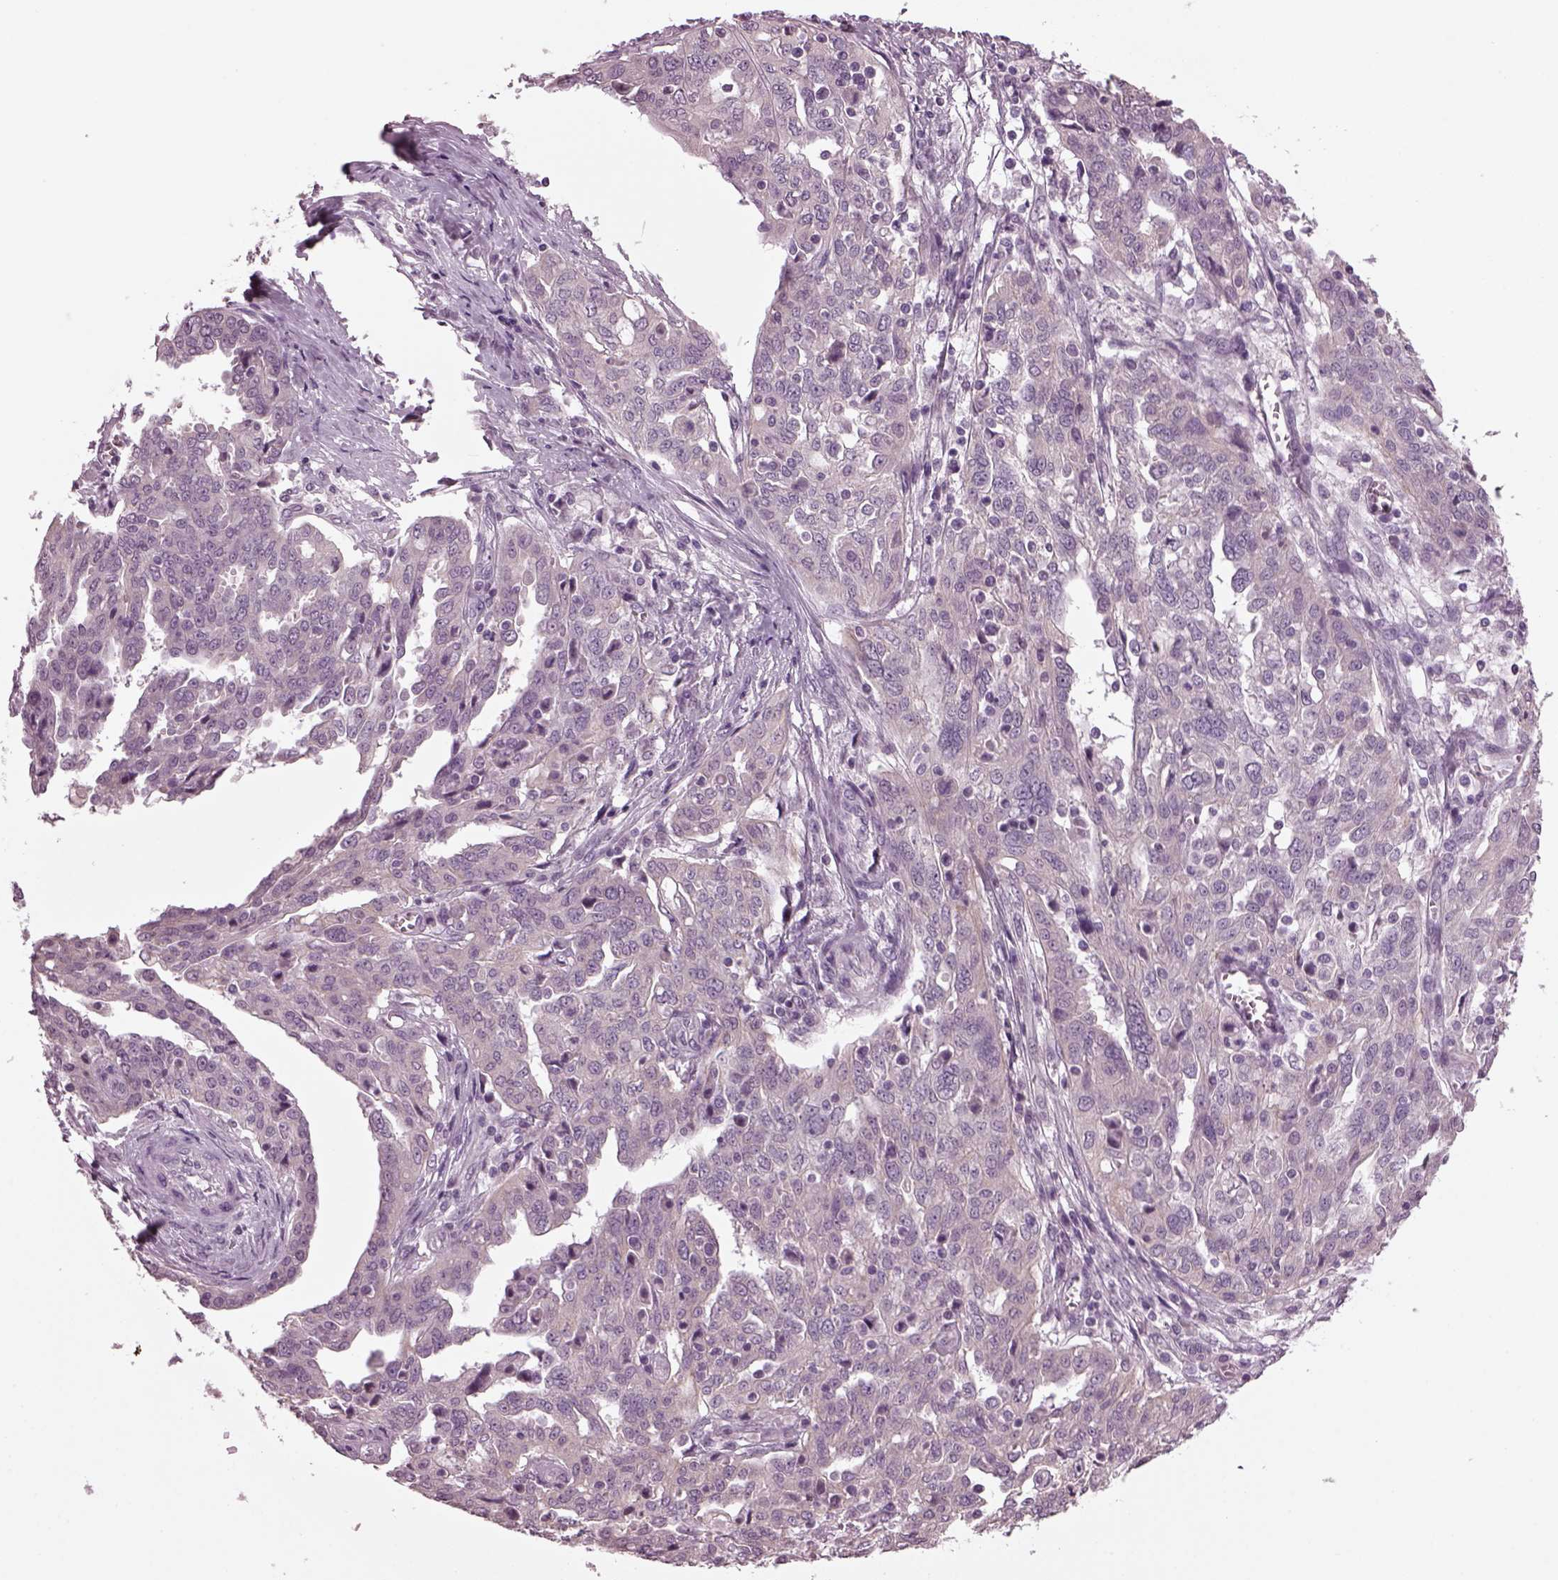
{"staining": {"intensity": "negative", "quantity": "none", "location": "none"}, "tissue": "ovarian cancer", "cell_type": "Tumor cells", "image_type": "cancer", "snomed": [{"axis": "morphology", "description": "Cystadenocarcinoma, serous, NOS"}, {"axis": "topography", "description": "Ovary"}], "caption": "Immunohistochemistry (IHC) photomicrograph of human ovarian serous cystadenocarcinoma stained for a protein (brown), which reveals no expression in tumor cells.", "gene": "CLCN4", "patient": {"sex": "female", "age": 67}}